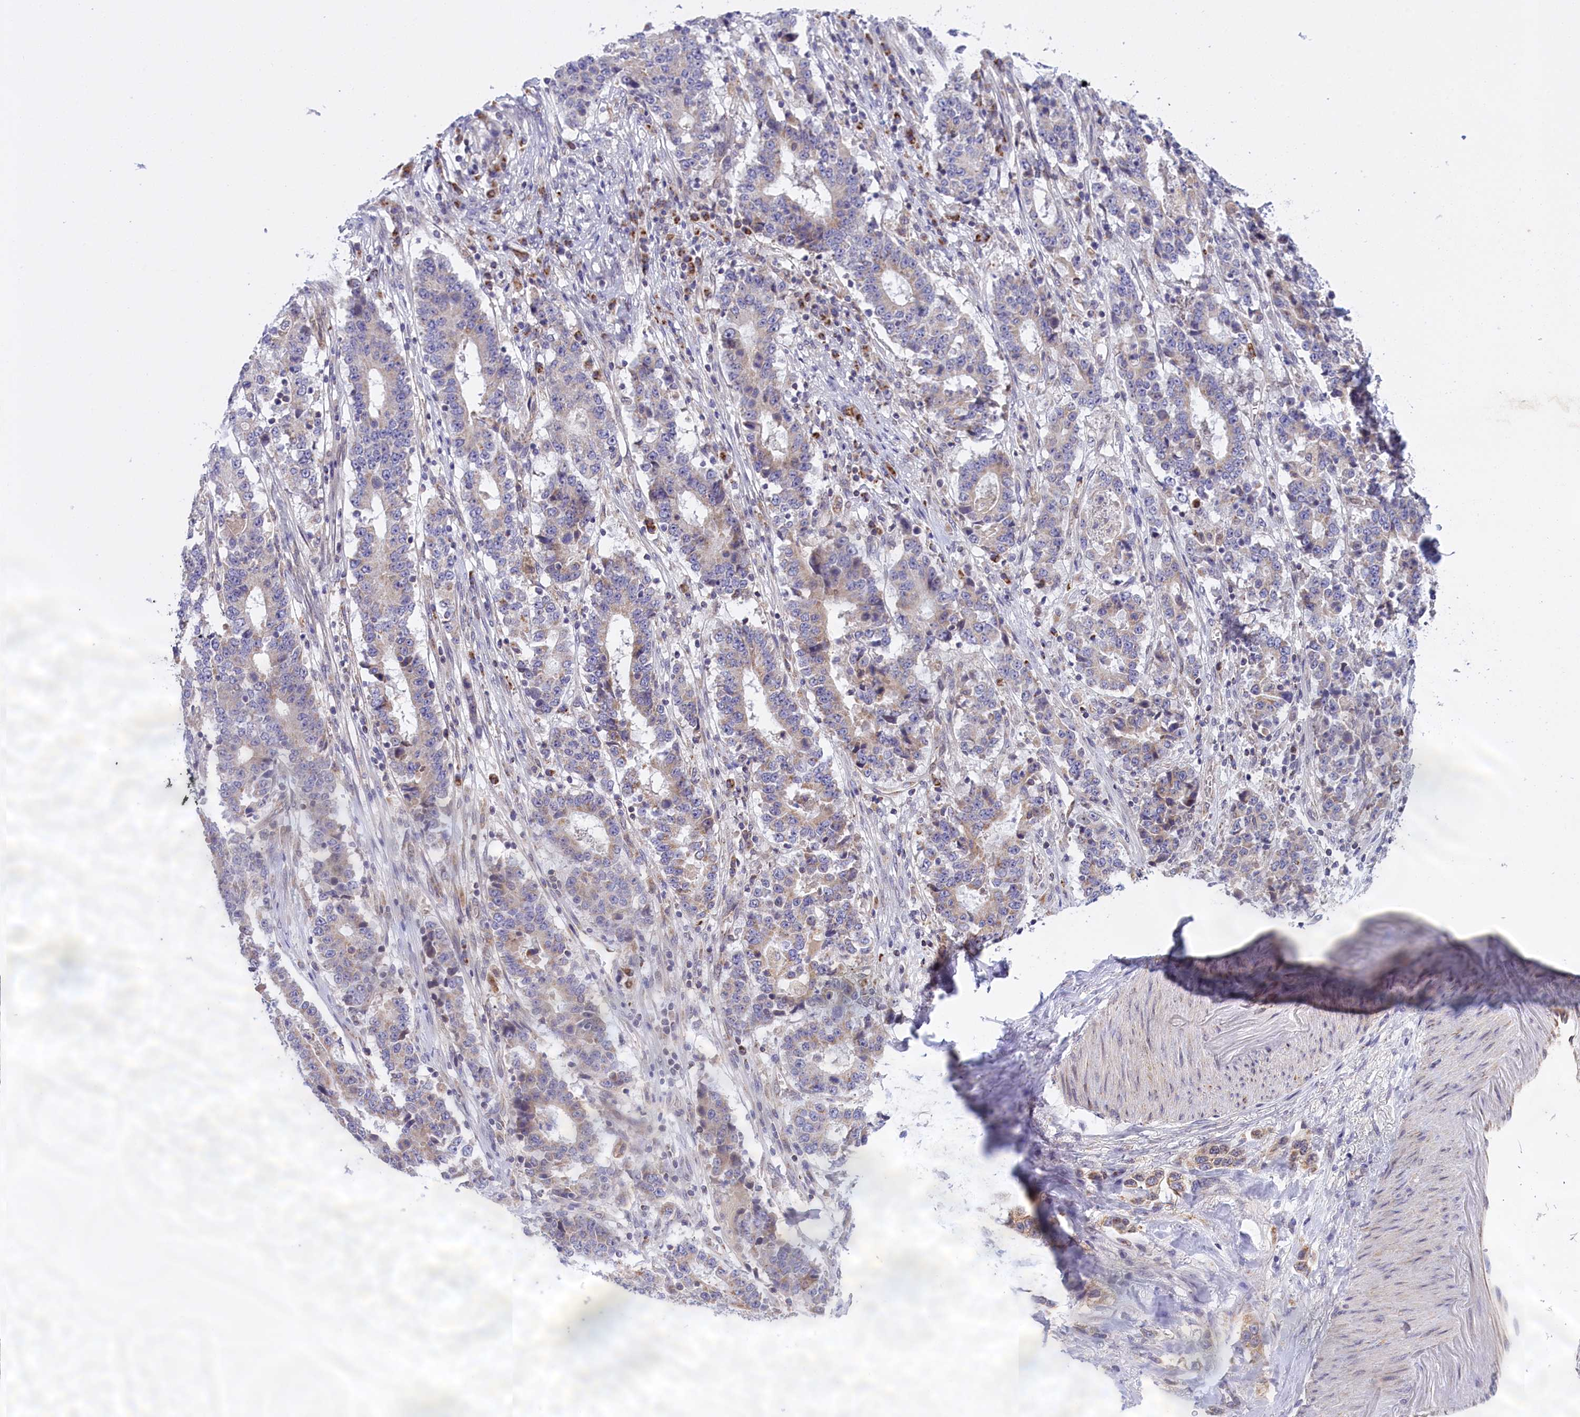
{"staining": {"intensity": "weak", "quantity": "<25%", "location": "cytoplasmic/membranous"}, "tissue": "stomach cancer", "cell_type": "Tumor cells", "image_type": "cancer", "snomed": [{"axis": "morphology", "description": "Adenocarcinoma, NOS"}, {"axis": "topography", "description": "Stomach"}], "caption": "There is no significant positivity in tumor cells of stomach cancer.", "gene": "FAM149B1", "patient": {"sex": "male", "age": 59}}